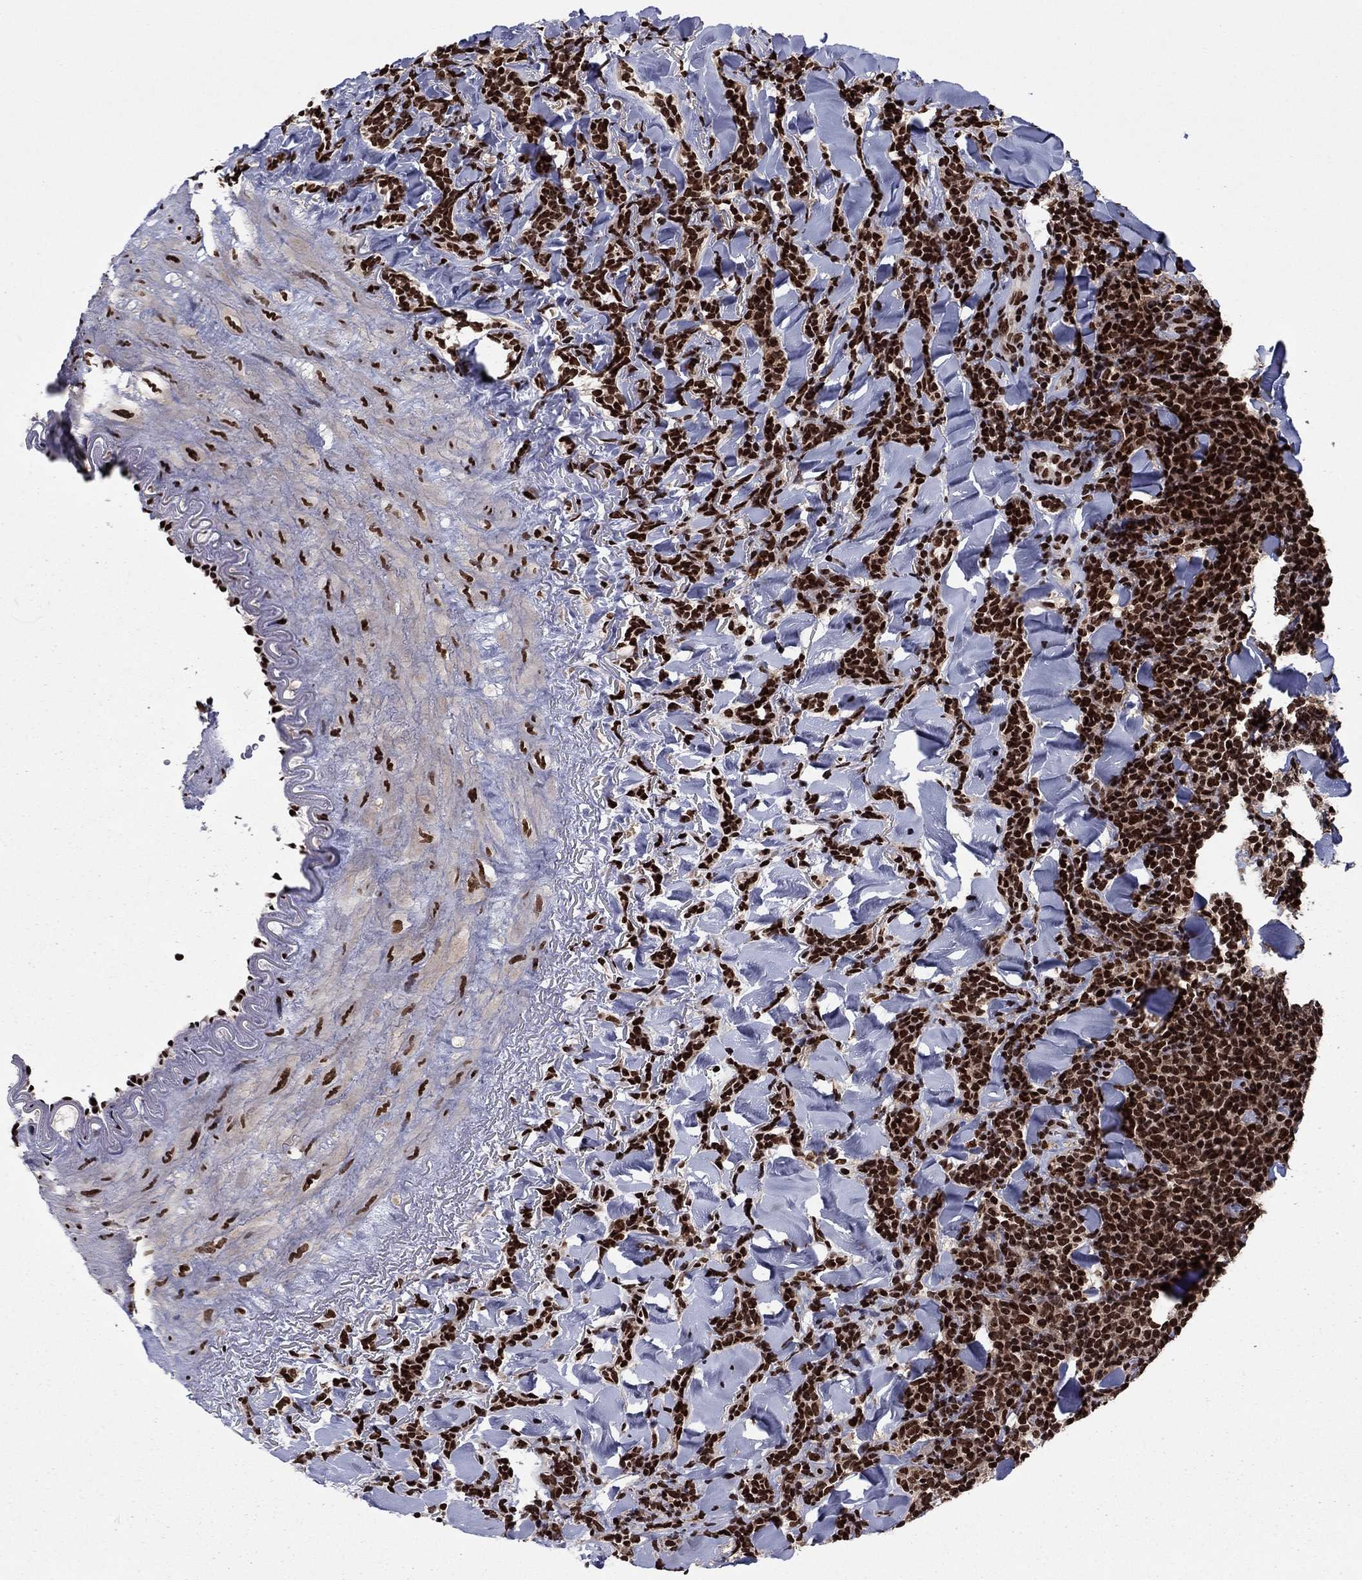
{"staining": {"intensity": "strong", "quantity": ">75%", "location": "nuclear"}, "tissue": "lymphoma", "cell_type": "Tumor cells", "image_type": "cancer", "snomed": [{"axis": "morphology", "description": "Malignant lymphoma, non-Hodgkin's type, Low grade"}, {"axis": "topography", "description": "Lymph node"}], "caption": "An image of human low-grade malignant lymphoma, non-Hodgkin's type stained for a protein reveals strong nuclear brown staining in tumor cells.", "gene": "USP54", "patient": {"sex": "female", "age": 56}}